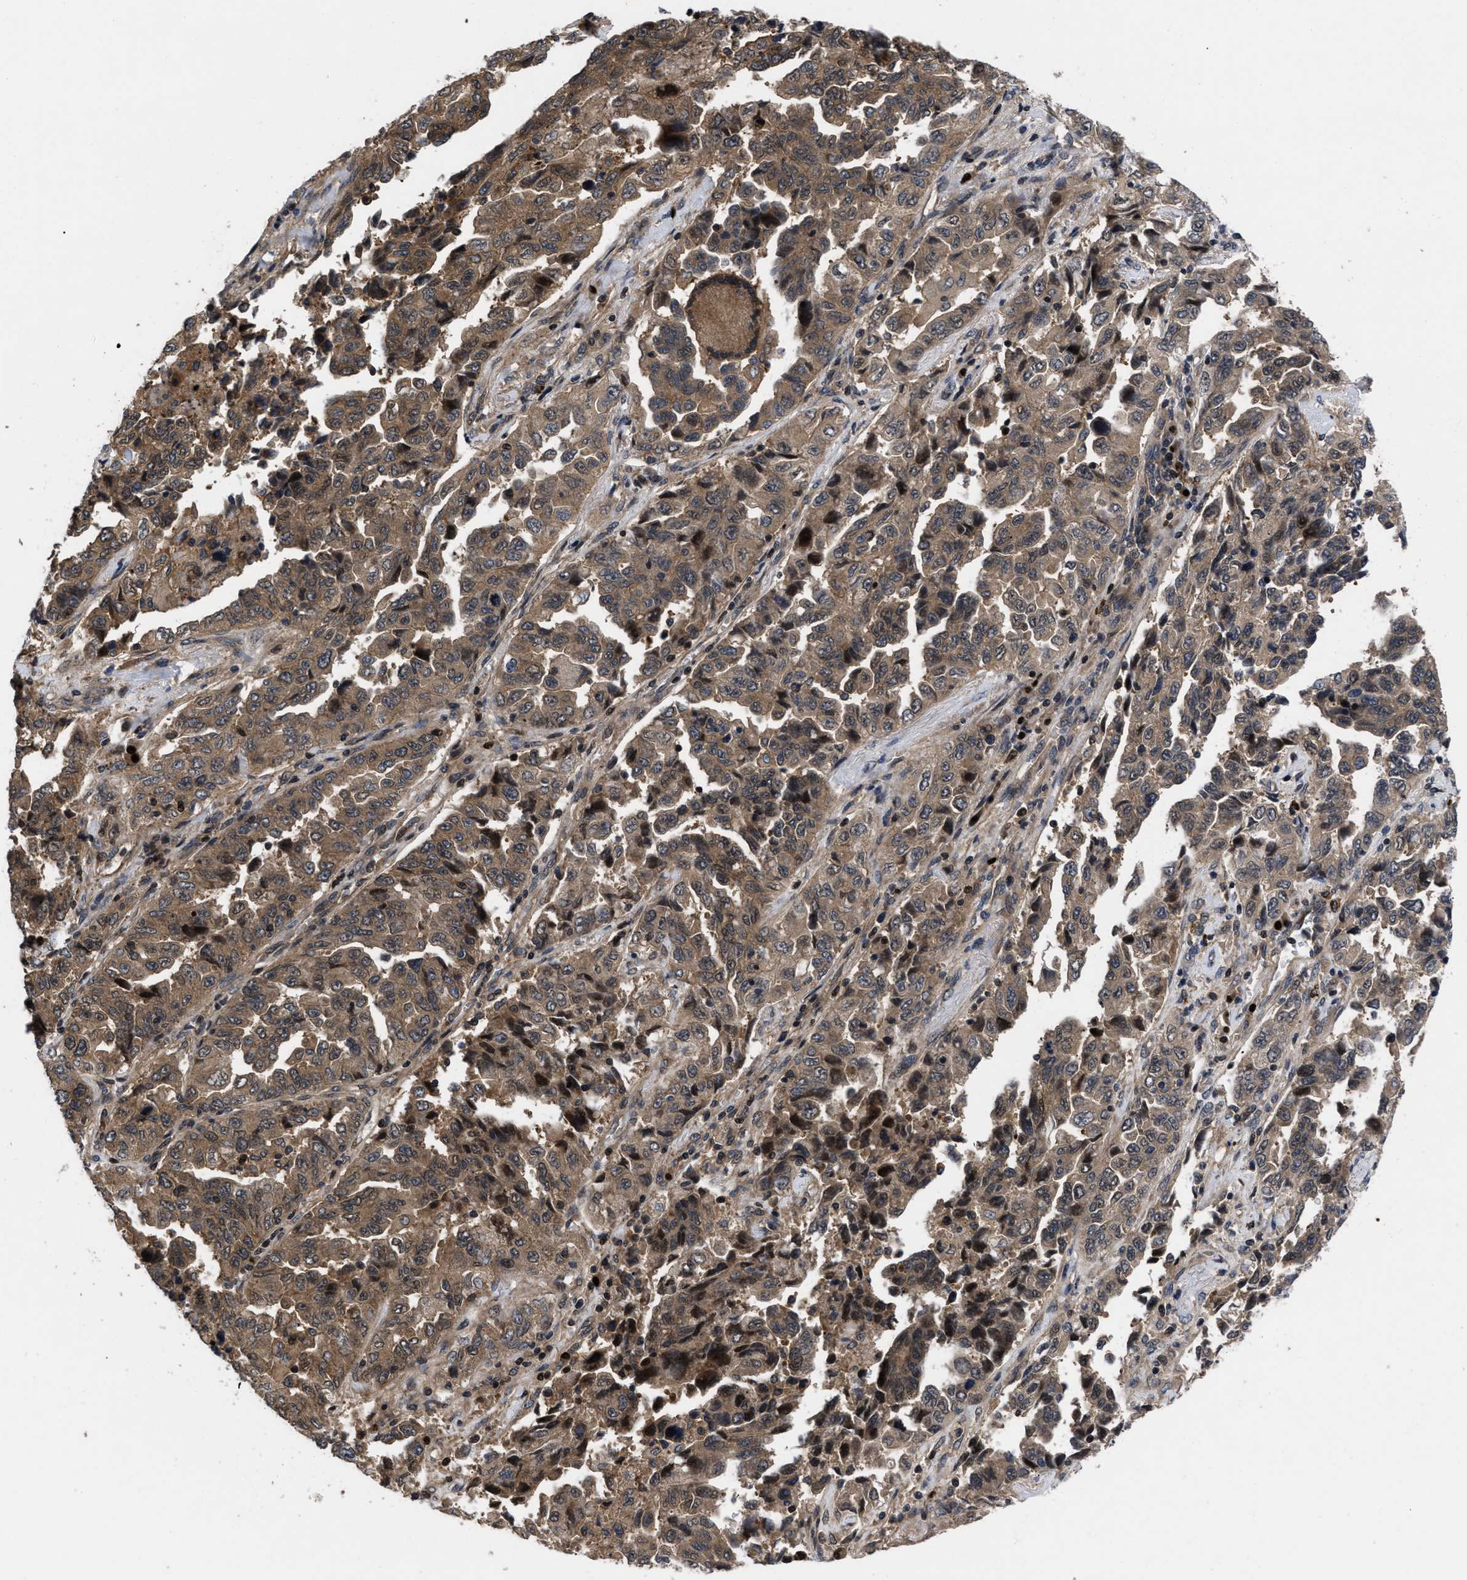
{"staining": {"intensity": "moderate", "quantity": ">75%", "location": "cytoplasmic/membranous"}, "tissue": "lung cancer", "cell_type": "Tumor cells", "image_type": "cancer", "snomed": [{"axis": "morphology", "description": "Adenocarcinoma, NOS"}, {"axis": "topography", "description": "Lung"}], "caption": "Protein analysis of lung cancer (adenocarcinoma) tissue displays moderate cytoplasmic/membranous staining in approximately >75% of tumor cells.", "gene": "FAM200A", "patient": {"sex": "female", "age": 51}}